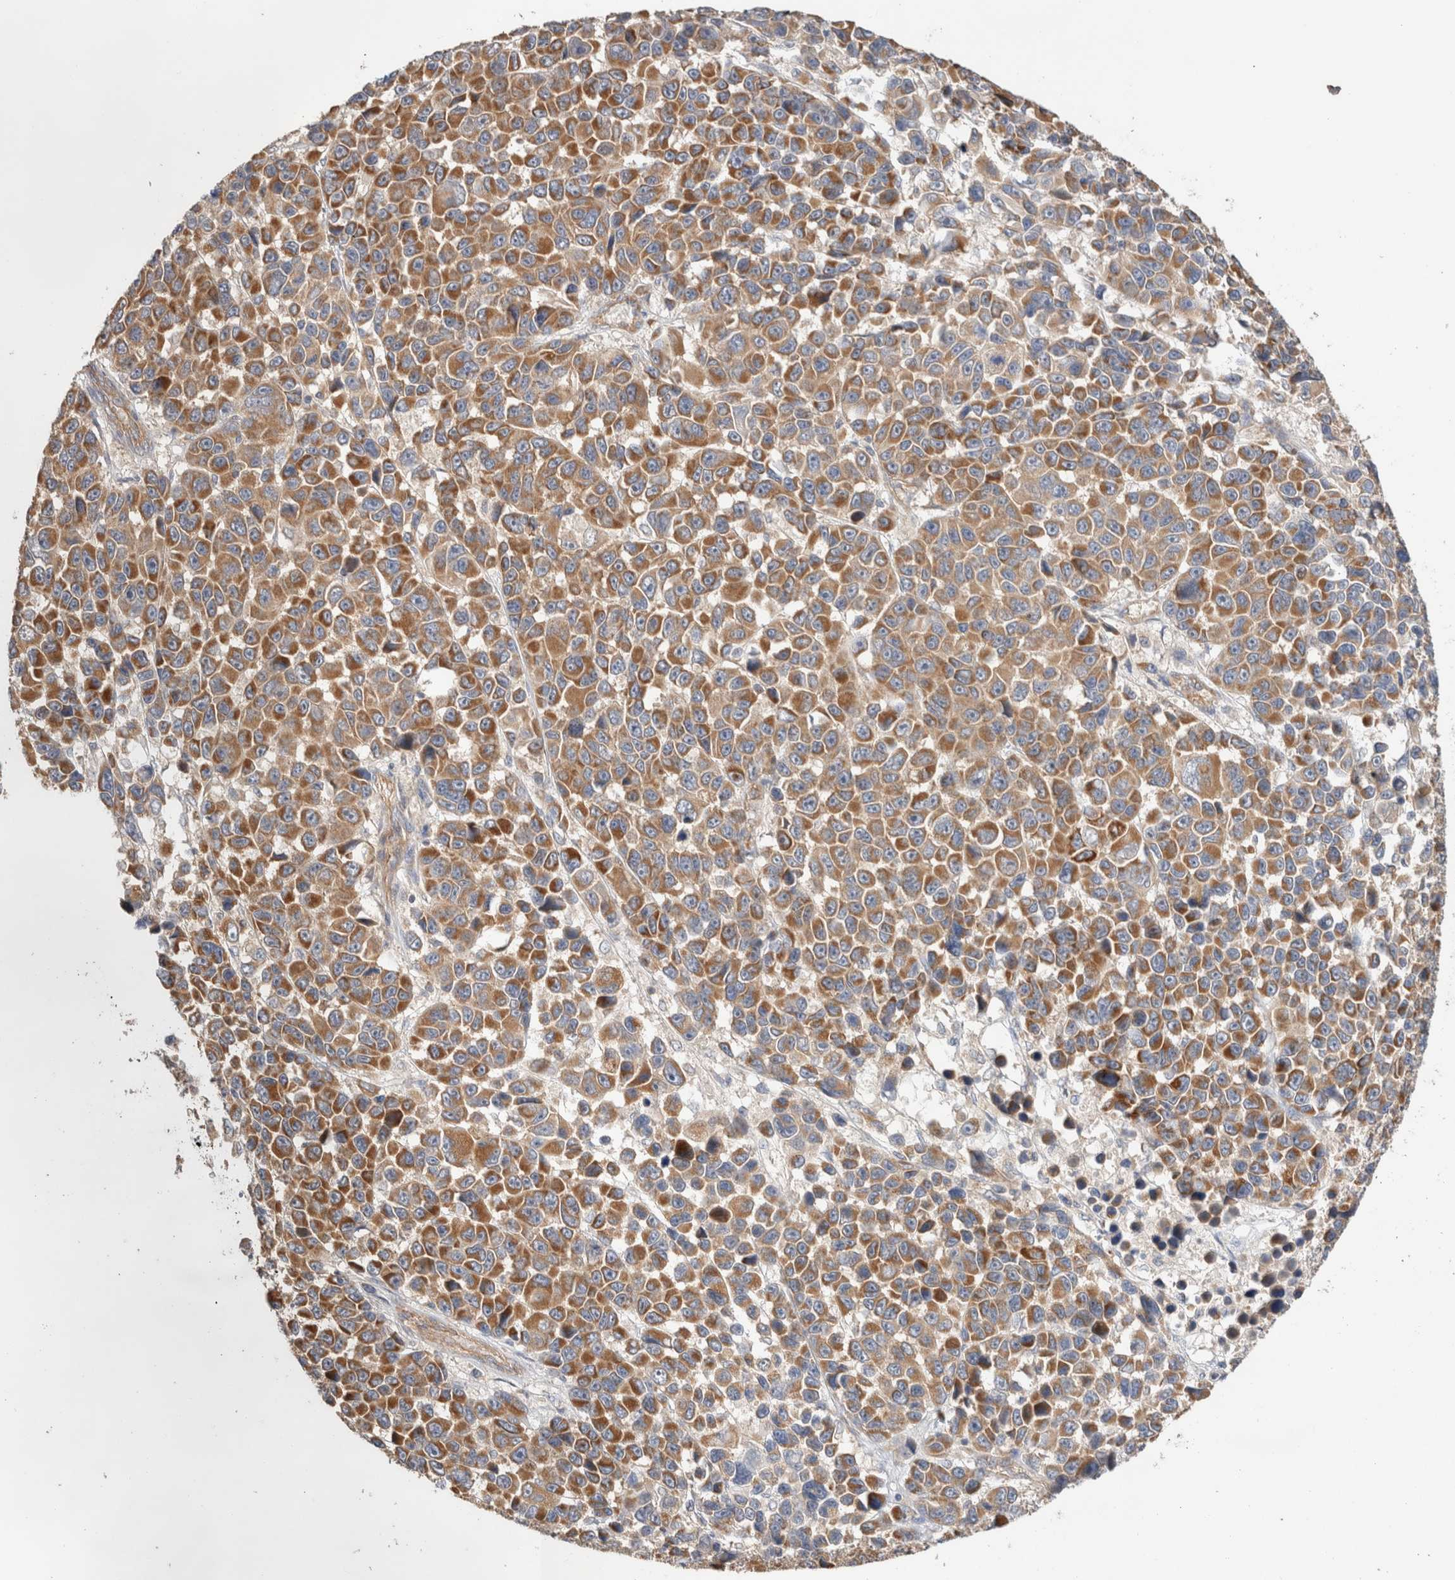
{"staining": {"intensity": "strong", "quantity": ">75%", "location": "cytoplasmic/membranous"}, "tissue": "melanoma", "cell_type": "Tumor cells", "image_type": "cancer", "snomed": [{"axis": "morphology", "description": "Malignant melanoma, NOS"}, {"axis": "topography", "description": "Skin"}], "caption": "Immunohistochemical staining of melanoma demonstrates strong cytoplasmic/membranous protein expression in approximately >75% of tumor cells. The staining is performed using DAB (3,3'-diaminobenzidine) brown chromogen to label protein expression. The nuclei are counter-stained blue using hematoxylin.", "gene": "B3GNTL1", "patient": {"sex": "male", "age": 53}}